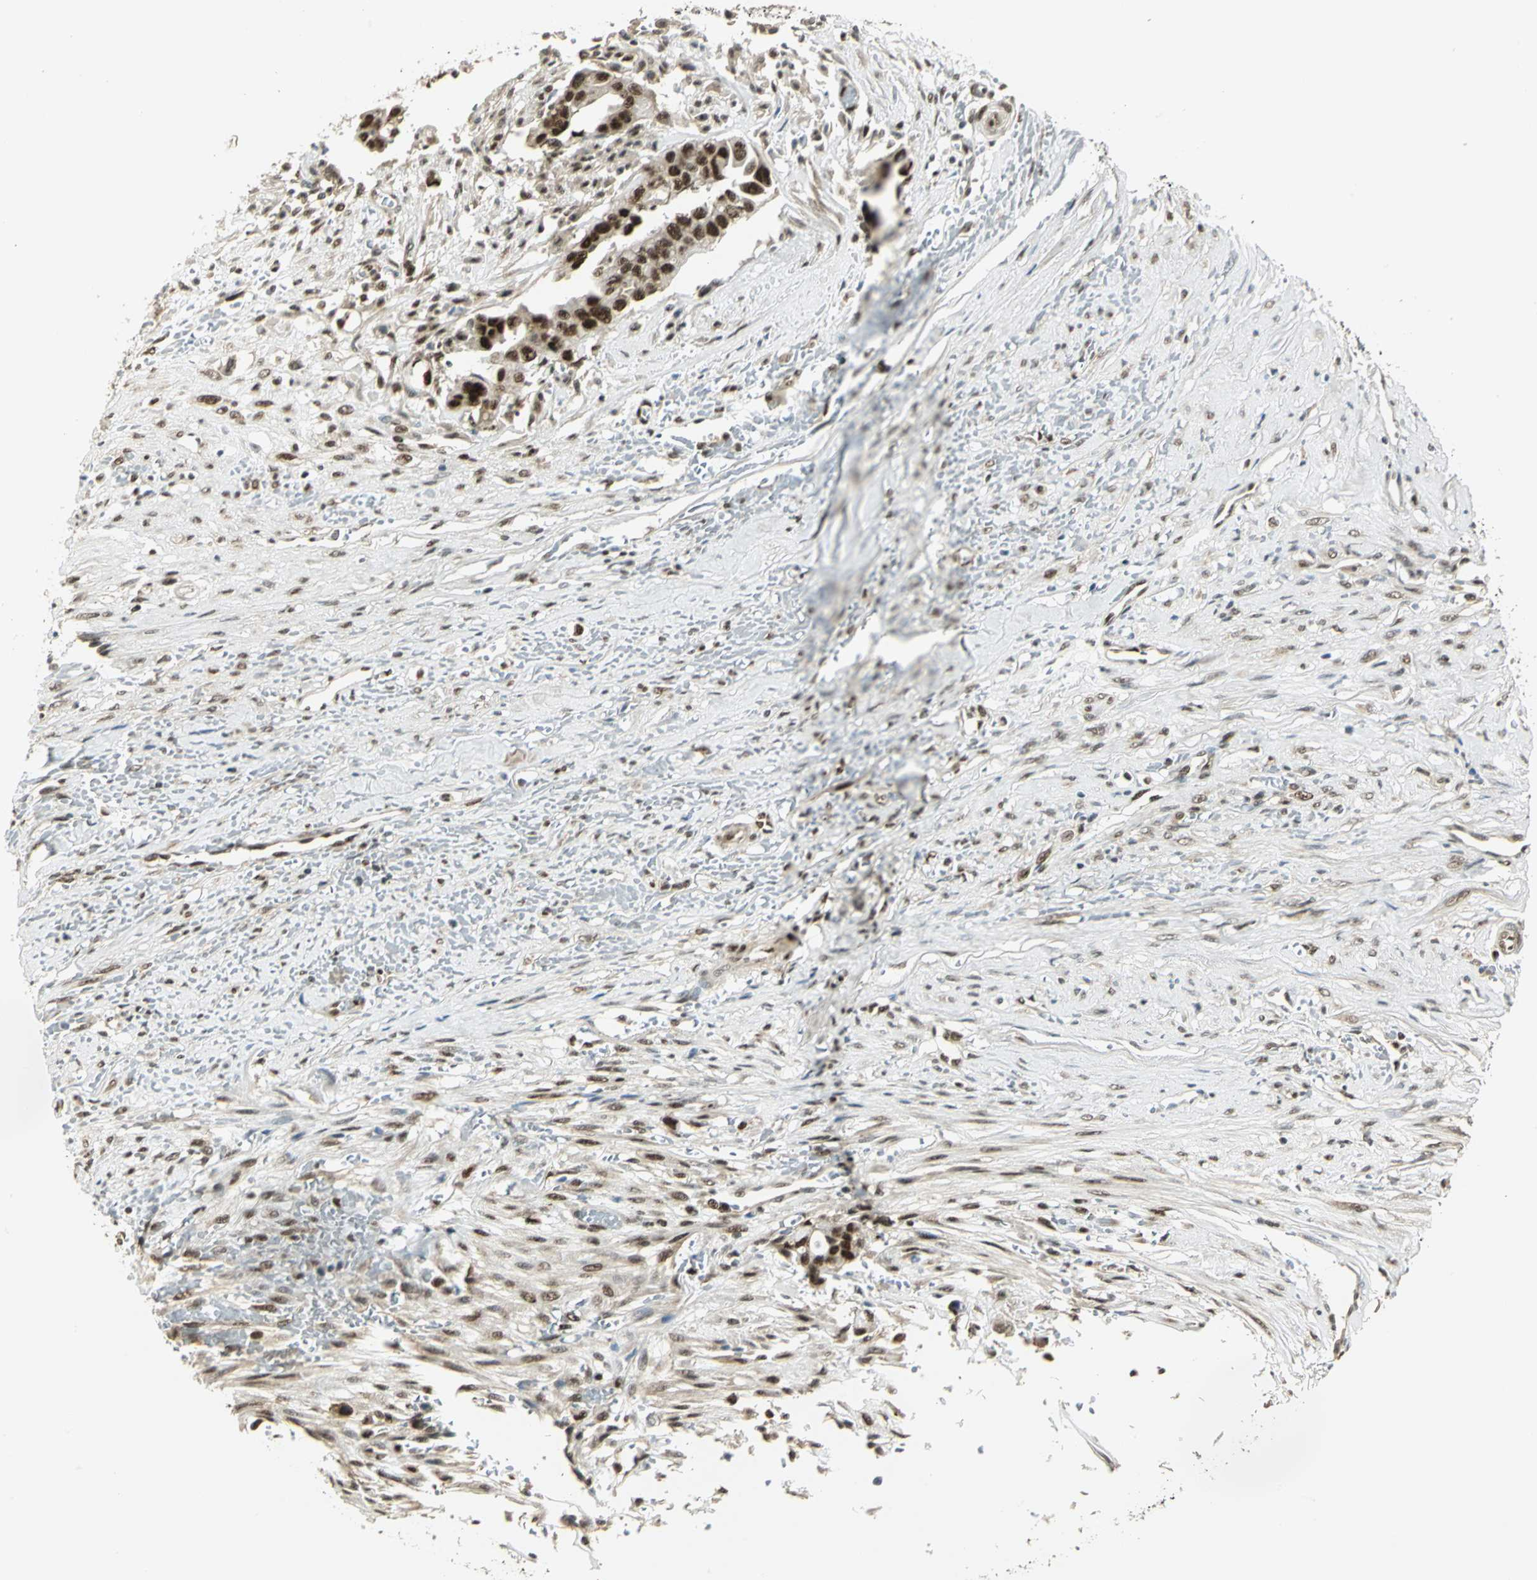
{"staining": {"intensity": "strong", "quantity": ">75%", "location": "nuclear"}, "tissue": "liver cancer", "cell_type": "Tumor cells", "image_type": "cancer", "snomed": [{"axis": "morphology", "description": "Cholangiocarcinoma"}, {"axis": "topography", "description": "Liver"}], "caption": "The histopathology image exhibits staining of liver cholangiocarcinoma, revealing strong nuclear protein positivity (brown color) within tumor cells.", "gene": "DDX5", "patient": {"sex": "female", "age": 70}}